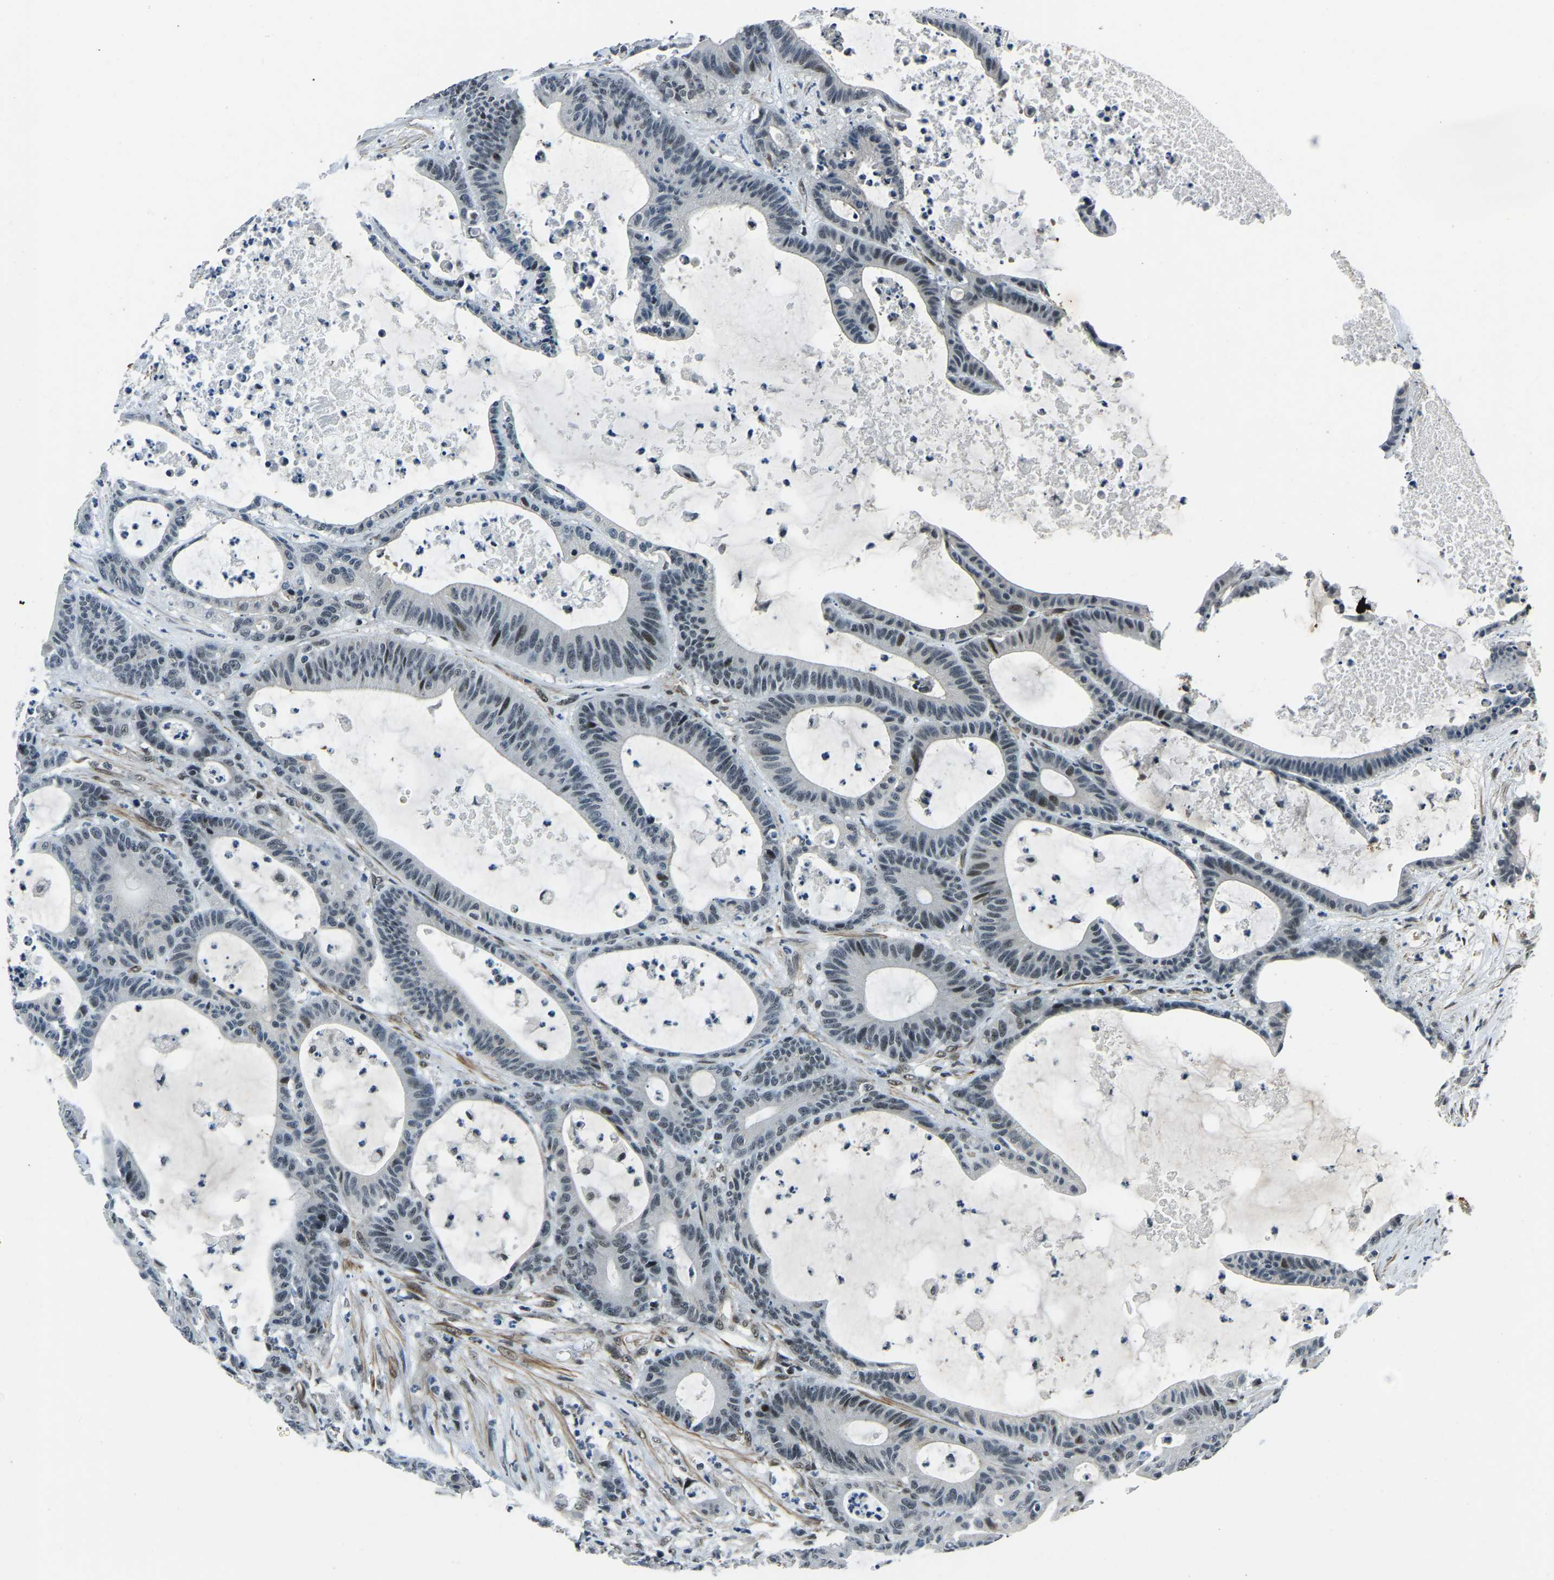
{"staining": {"intensity": "moderate", "quantity": "<25%", "location": "nuclear"}, "tissue": "colorectal cancer", "cell_type": "Tumor cells", "image_type": "cancer", "snomed": [{"axis": "morphology", "description": "Adenocarcinoma, NOS"}, {"axis": "topography", "description": "Colon"}], "caption": "Colorectal adenocarcinoma was stained to show a protein in brown. There is low levels of moderate nuclear expression in approximately <25% of tumor cells.", "gene": "PRCC", "patient": {"sex": "female", "age": 84}}